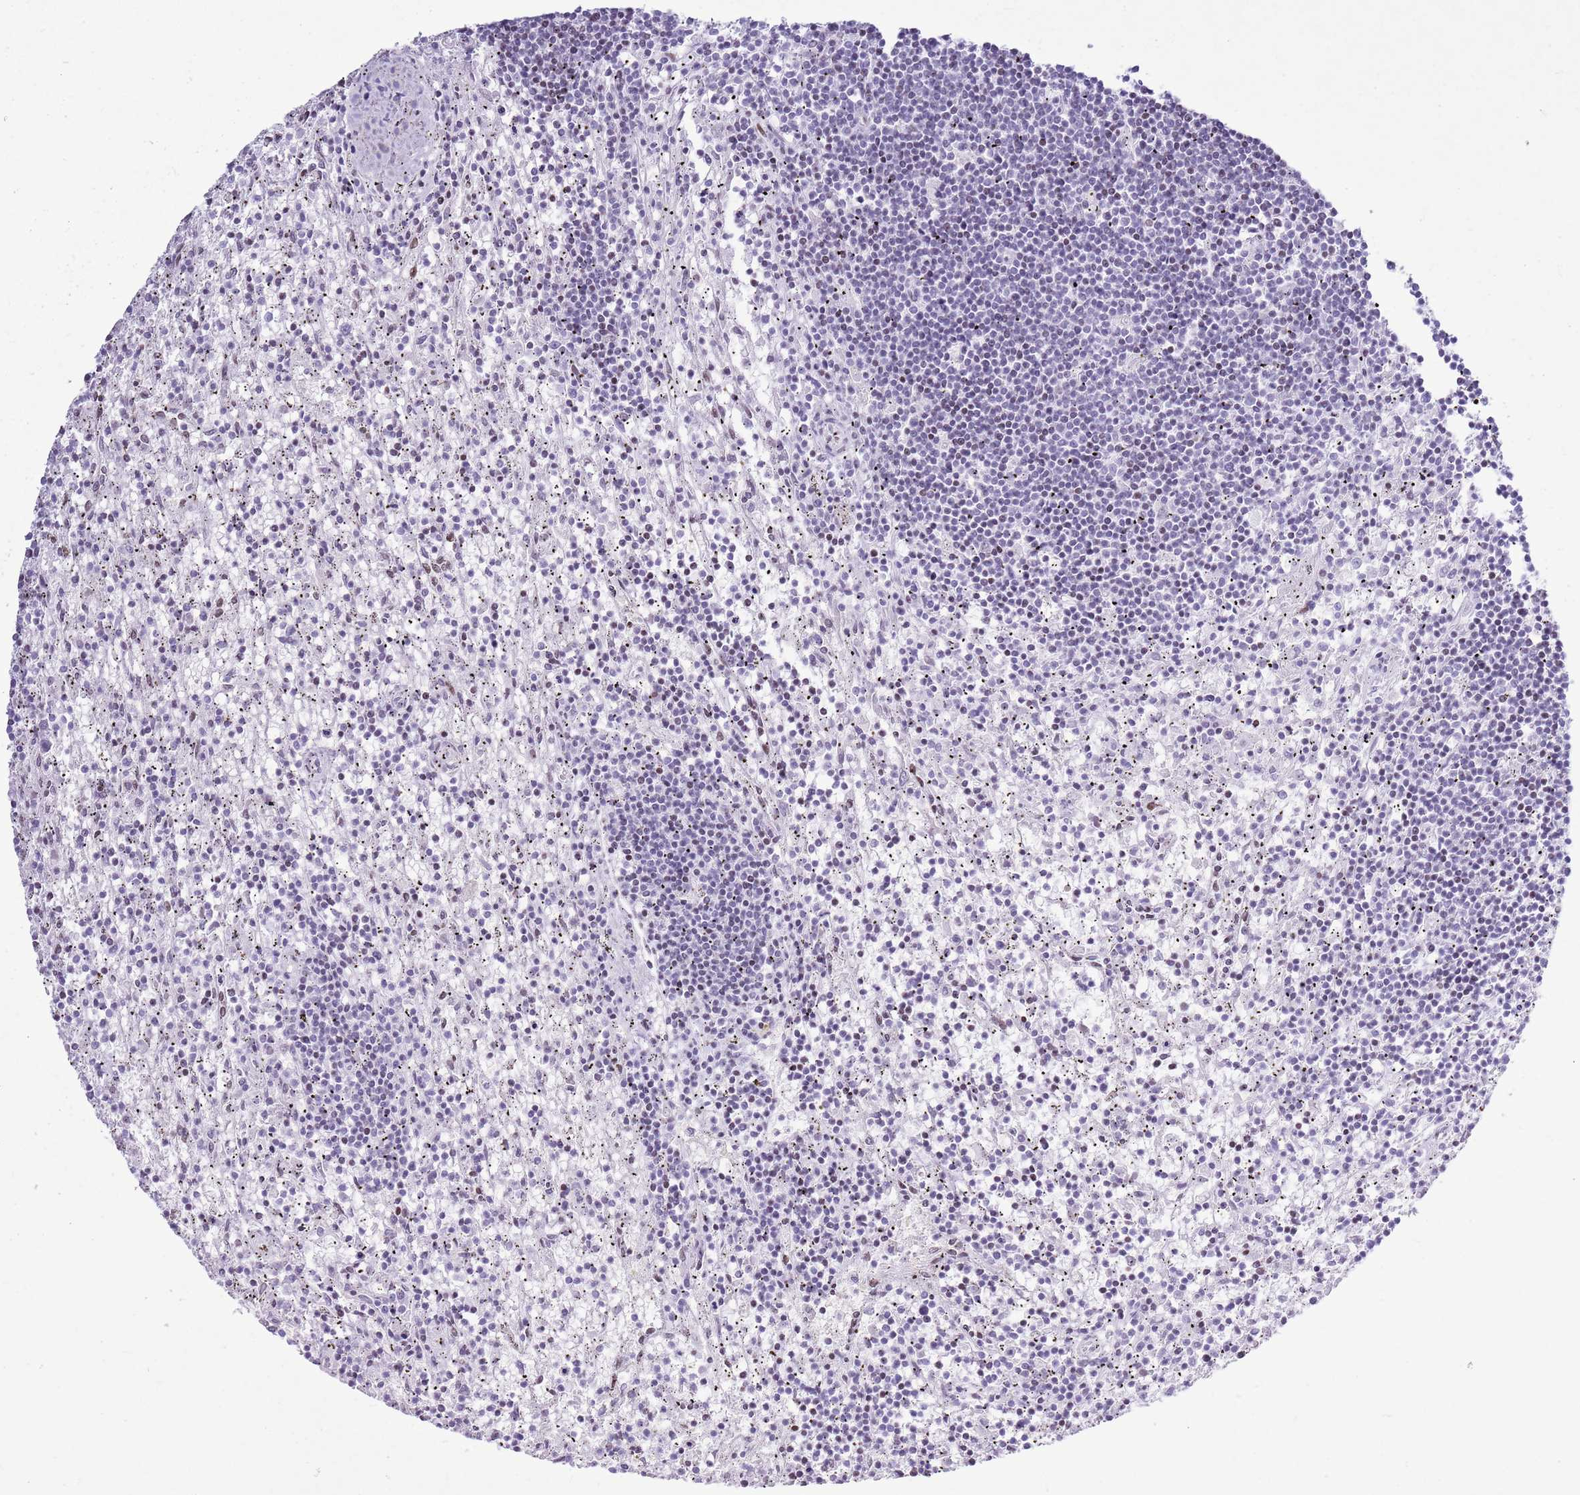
{"staining": {"intensity": "negative", "quantity": "none", "location": "none"}, "tissue": "lymphoma", "cell_type": "Tumor cells", "image_type": "cancer", "snomed": [{"axis": "morphology", "description": "Malignant lymphoma, non-Hodgkin's type, Low grade"}, {"axis": "topography", "description": "Spleen"}], "caption": "IHC micrograph of neoplastic tissue: lymphoma stained with DAB shows no significant protein positivity in tumor cells.", "gene": "ASIP", "patient": {"sex": "male", "age": 76}}